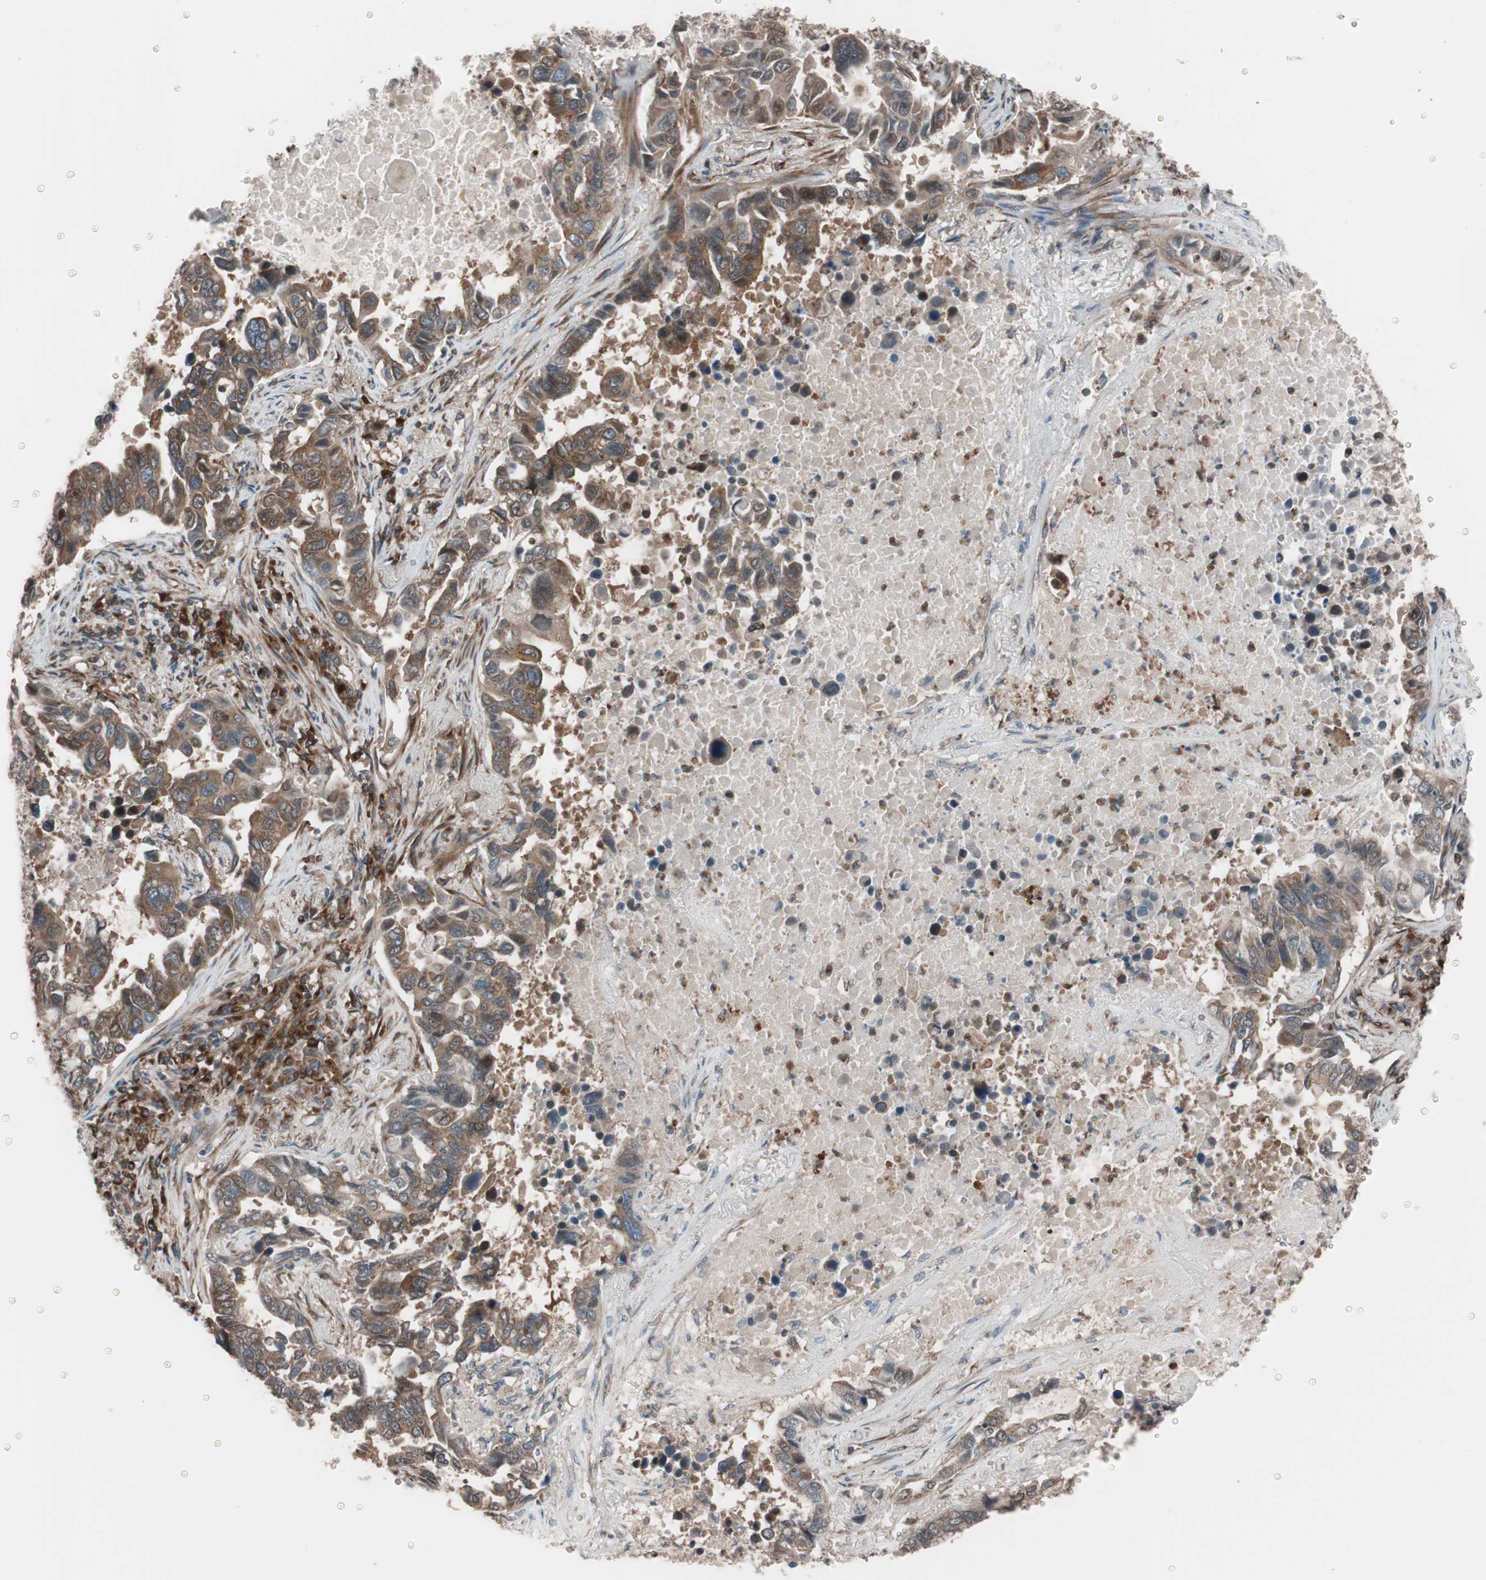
{"staining": {"intensity": "moderate", "quantity": ">75%", "location": "cytoplasmic/membranous"}, "tissue": "lung cancer", "cell_type": "Tumor cells", "image_type": "cancer", "snomed": [{"axis": "morphology", "description": "Adenocarcinoma, NOS"}, {"axis": "topography", "description": "Lung"}], "caption": "Lung cancer (adenocarcinoma) stained for a protein (brown) exhibits moderate cytoplasmic/membranous positive positivity in approximately >75% of tumor cells.", "gene": "SEC31A", "patient": {"sex": "male", "age": 64}}